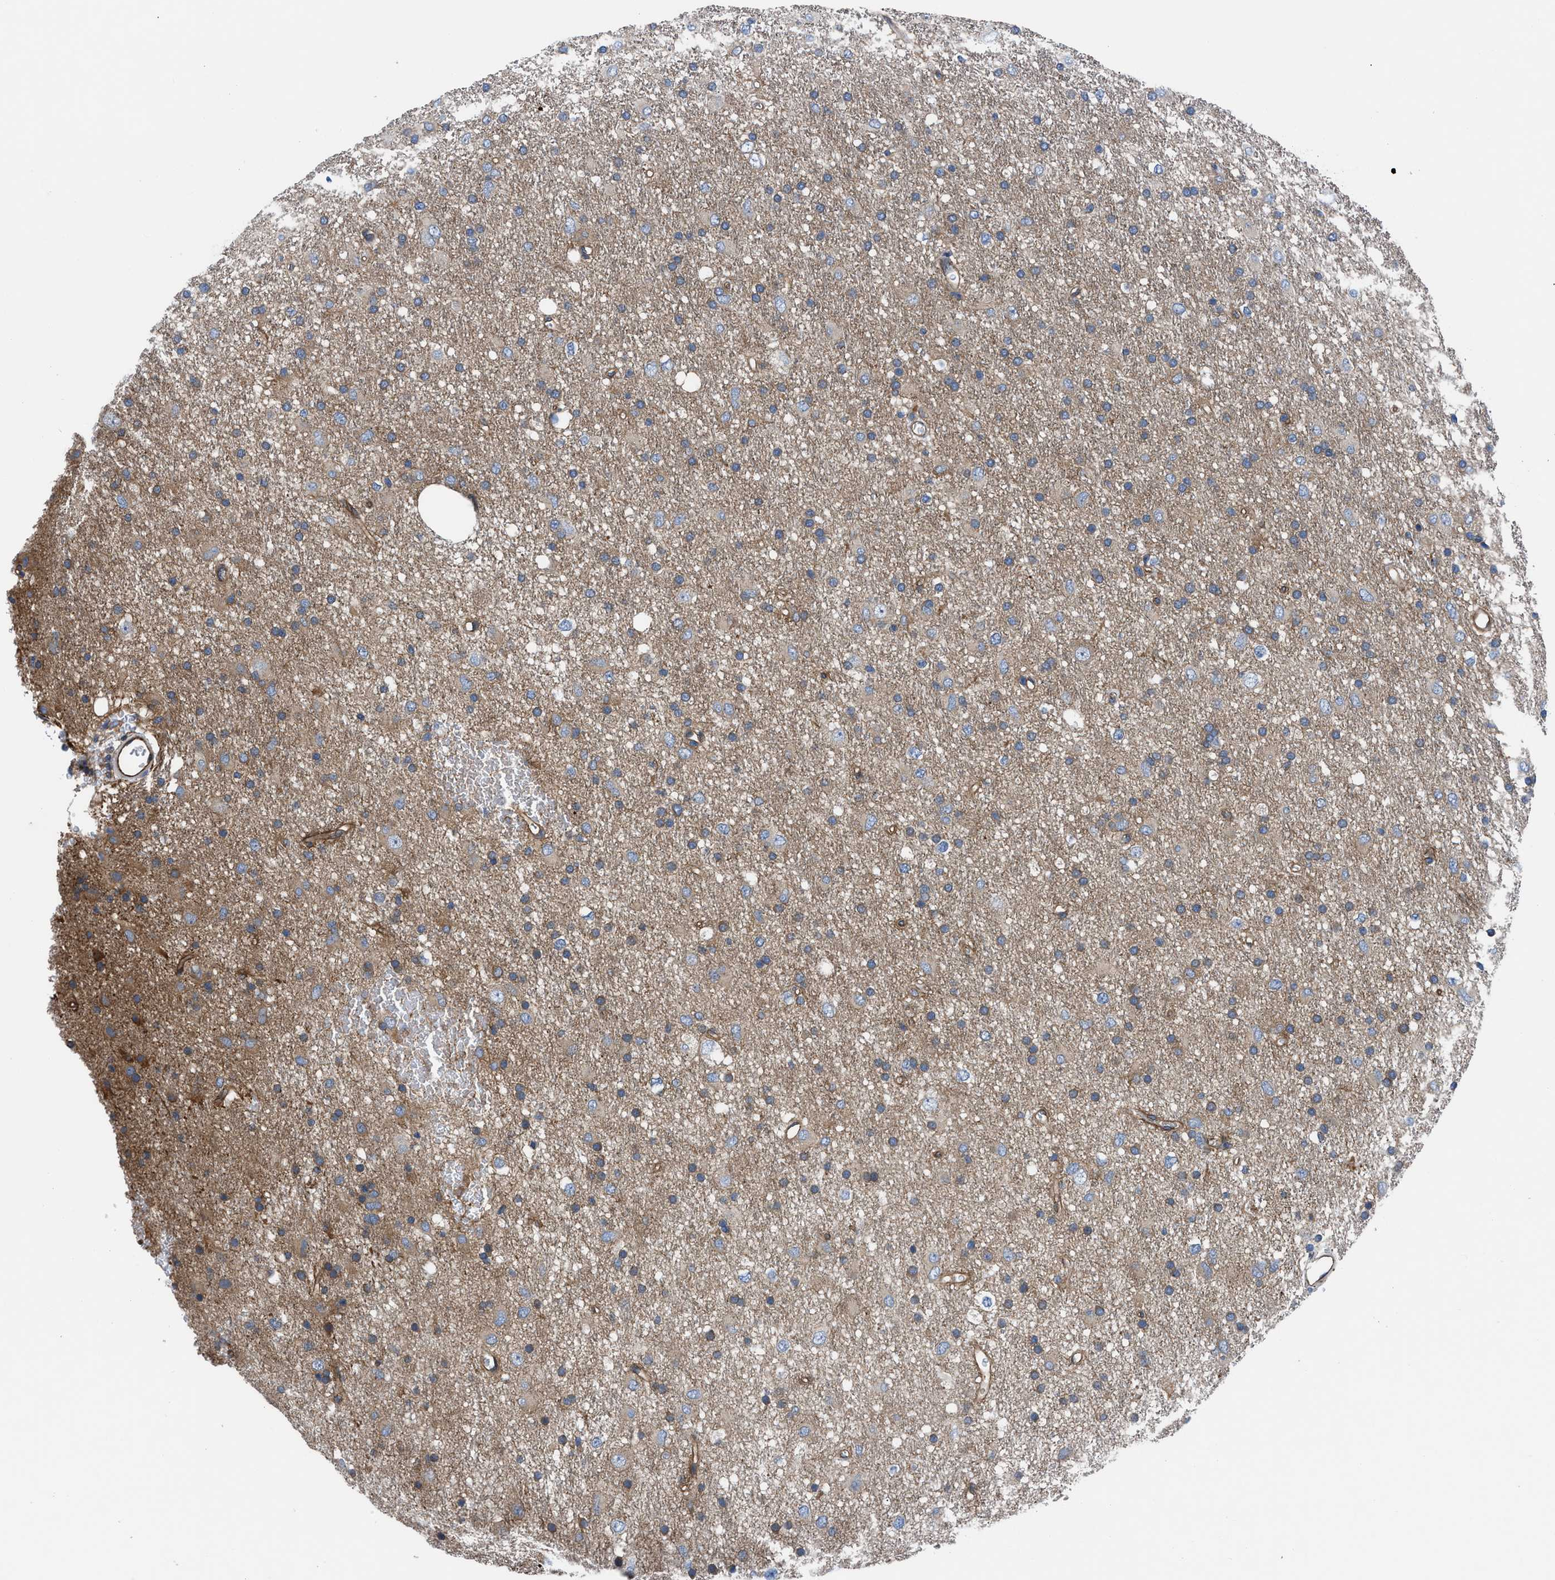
{"staining": {"intensity": "moderate", "quantity": "25%-75%", "location": "cytoplasmic/membranous"}, "tissue": "glioma", "cell_type": "Tumor cells", "image_type": "cancer", "snomed": [{"axis": "morphology", "description": "Glioma, malignant, Low grade"}, {"axis": "topography", "description": "Brain"}], "caption": "The micrograph exhibits immunohistochemical staining of low-grade glioma (malignant). There is moderate cytoplasmic/membranous expression is present in approximately 25%-75% of tumor cells.", "gene": "TRIP4", "patient": {"sex": "male", "age": 77}}